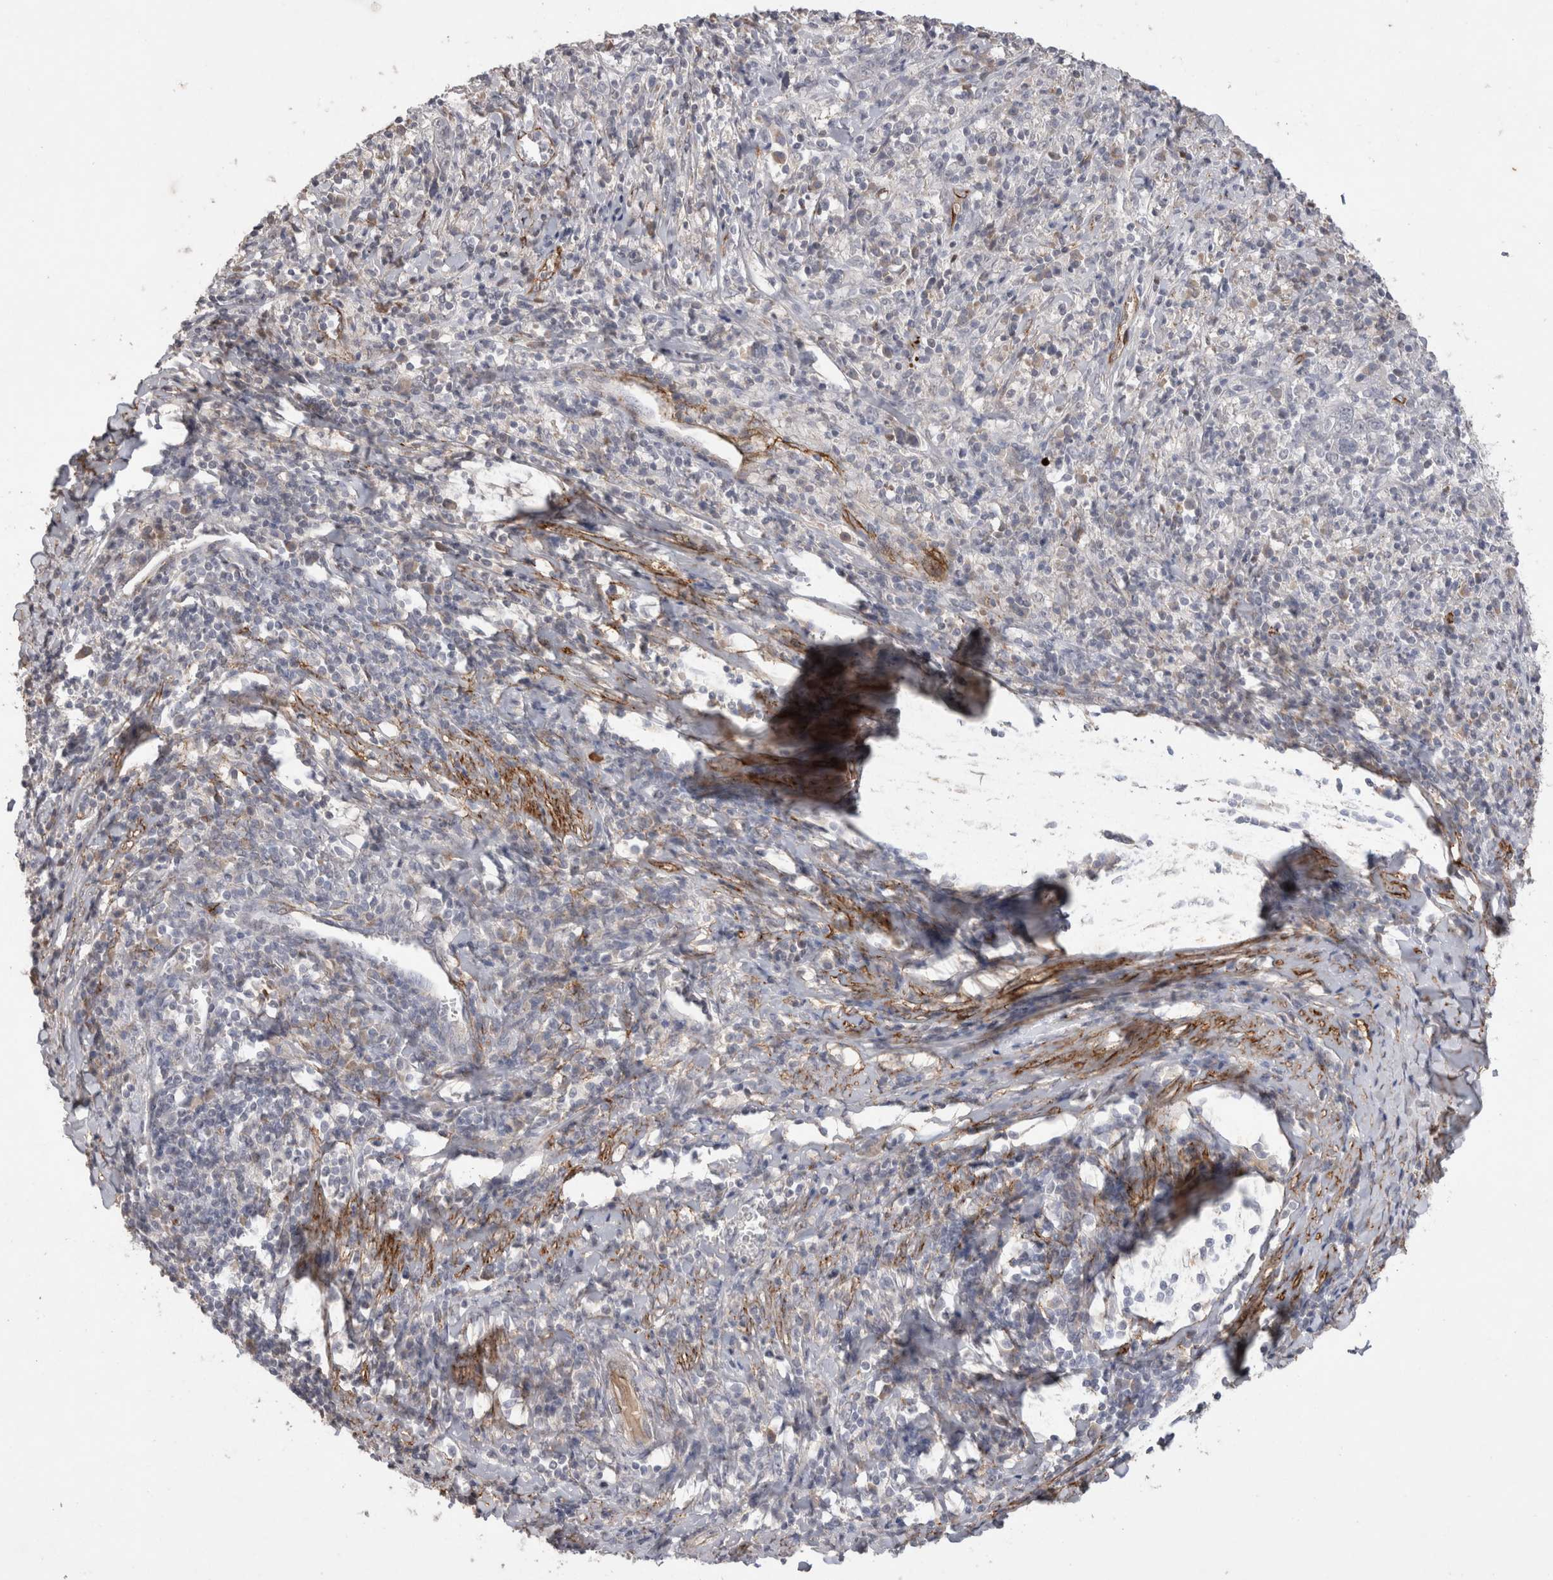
{"staining": {"intensity": "negative", "quantity": "none", "location": "none"}, "tissue": "cervical cancer", "cell_type": "Tumor cells", "image_type": "cancer", "snomed": [{"axis": "morphology", "description": "Squamous cell carcinoma, NOS"}, {"axis": "topography", "description": "Cervix"}], "caption": "Photomicrograph shows no protein positivity in tumor cells of cervical squamous cell carcinoma tissue.", "gene": "CDH13", "patient": {"sex": "female", "age": 46}}